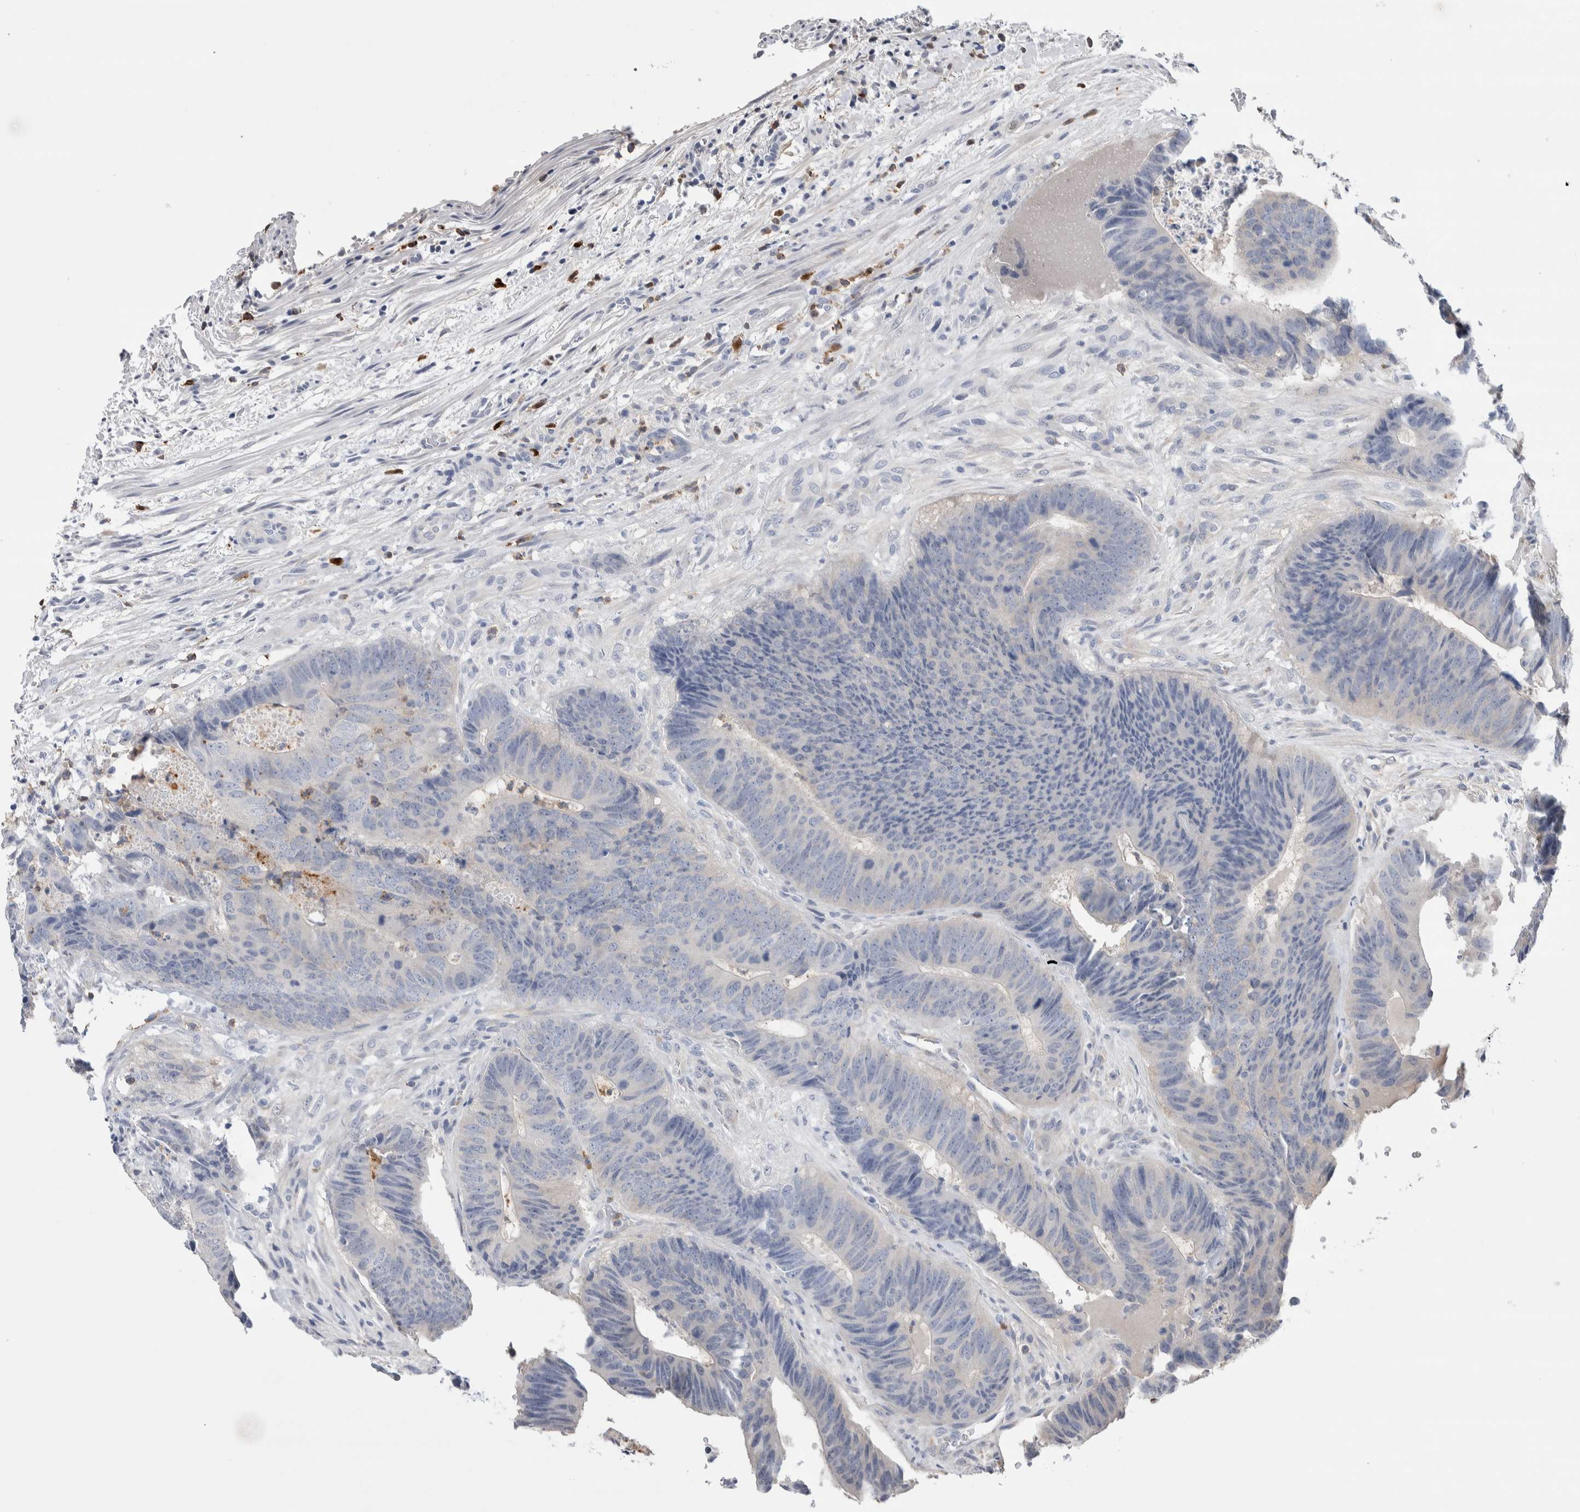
{"staining": {"intensity": "negative", "quantity": "none", "location": "none"}, "tissue": "colorectal cancer", "cell_type": "Tumor cells", "image_type": "cancer", "snomed": [{"axis": "morphology", "description": "Adenocarcinoma, NOS"}, {"axis": "topography", "description": "Colon"}], "caption": "There is no significant positivity in tumor cells of colorectal cancer (adenocarcinoma). Nuclei are stained in blue.", "gene": "LURAP1L", "patient": {"sex": "male", "age": 56}}